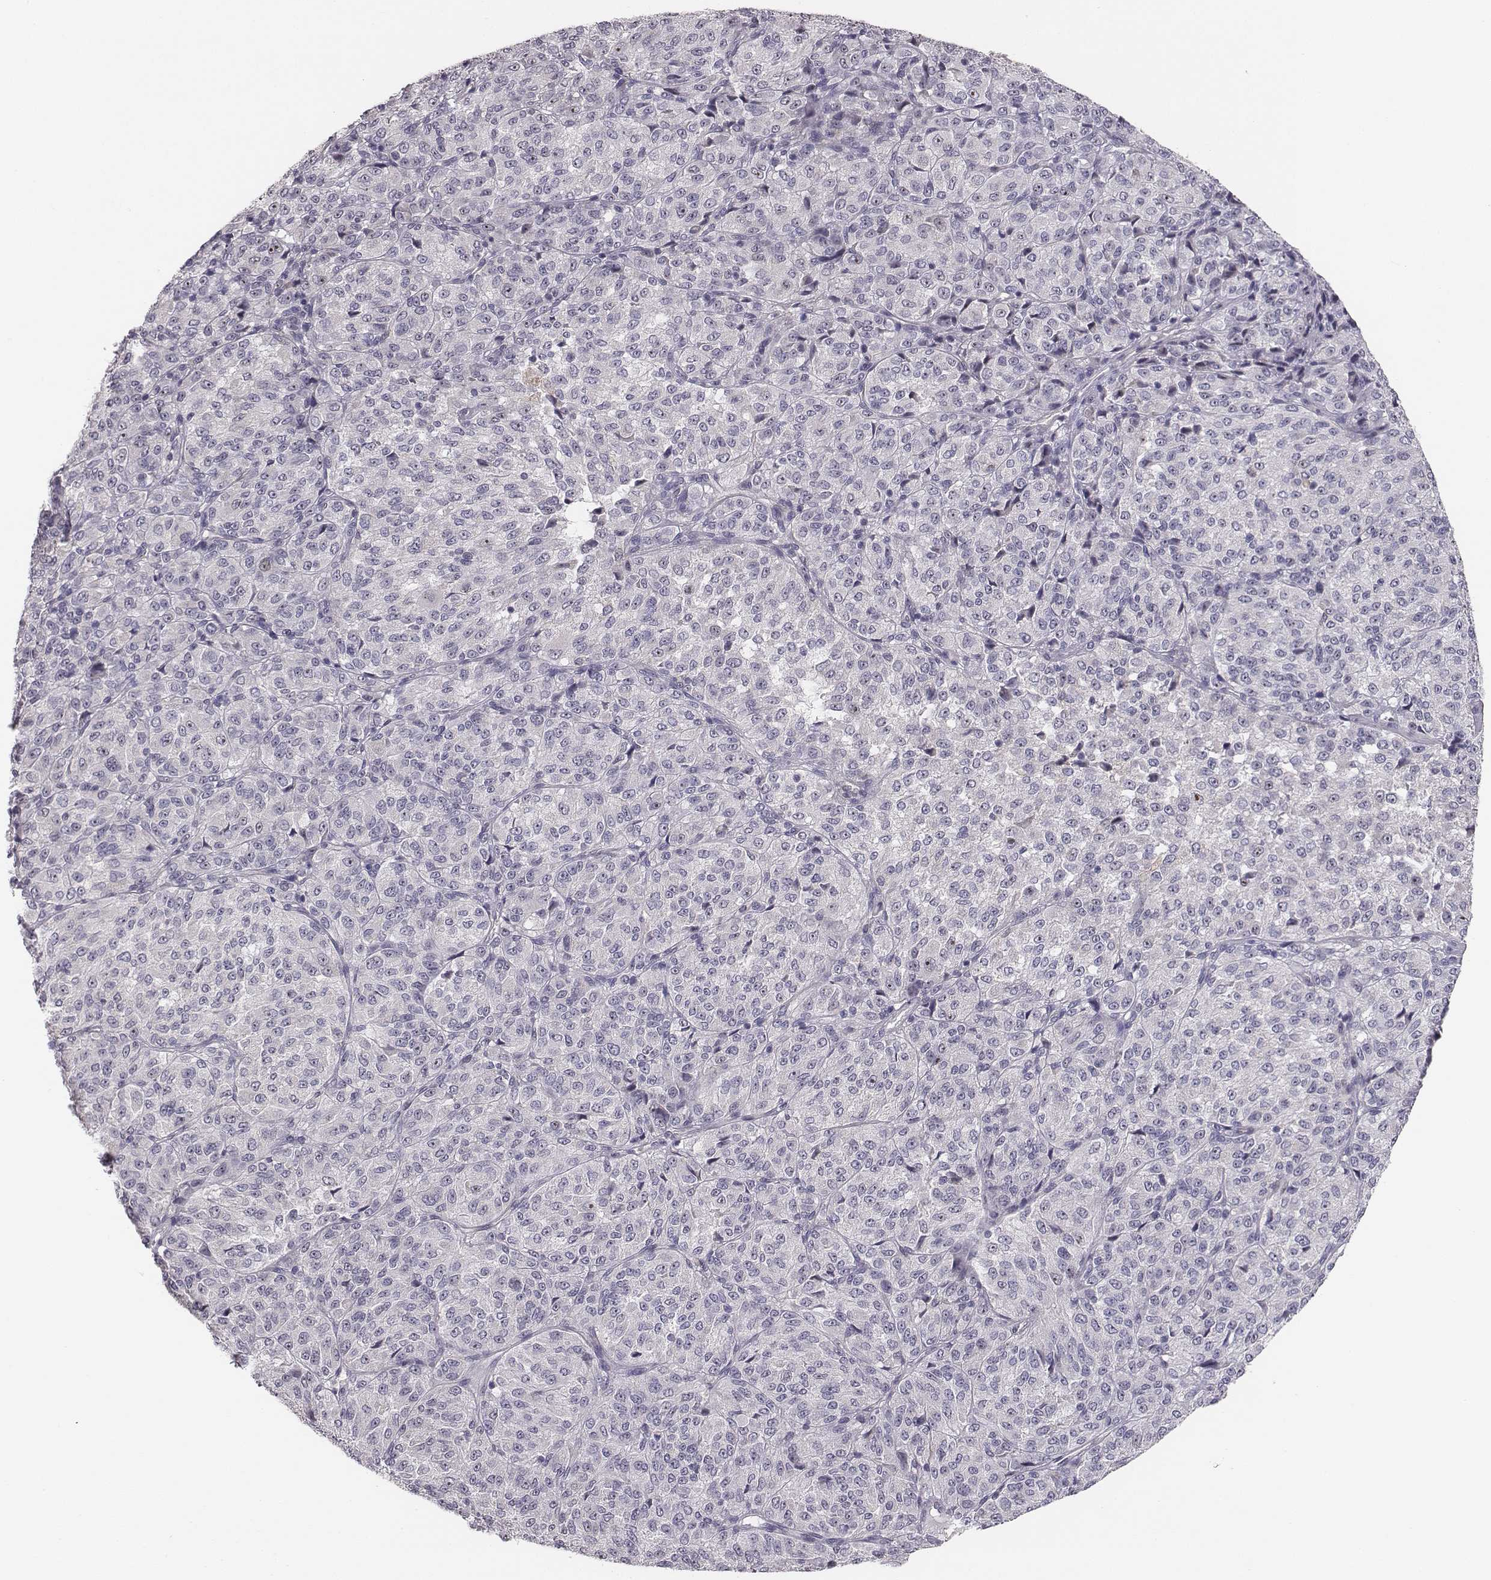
{"staining": {"intensity": "negative", "quantity": "none", "location": "none"}, "tissue": "melanoma", "cell_type": "Tumor cells", "image_type": "cancer", "snomed": [{"axis": "morphology", "description": "Malignant melanoma, Metastatic site"}, {"axis": "topography", "description": "Brain"}], "caption": "Tumor cells are negative for brown protein staining in melanoma. The staining is performed using DAB brown chromogen with nuclei counter-stained in using hematoxylin.", "gene": "NIFK", "patient": {"sex": "female", "age": 56}}